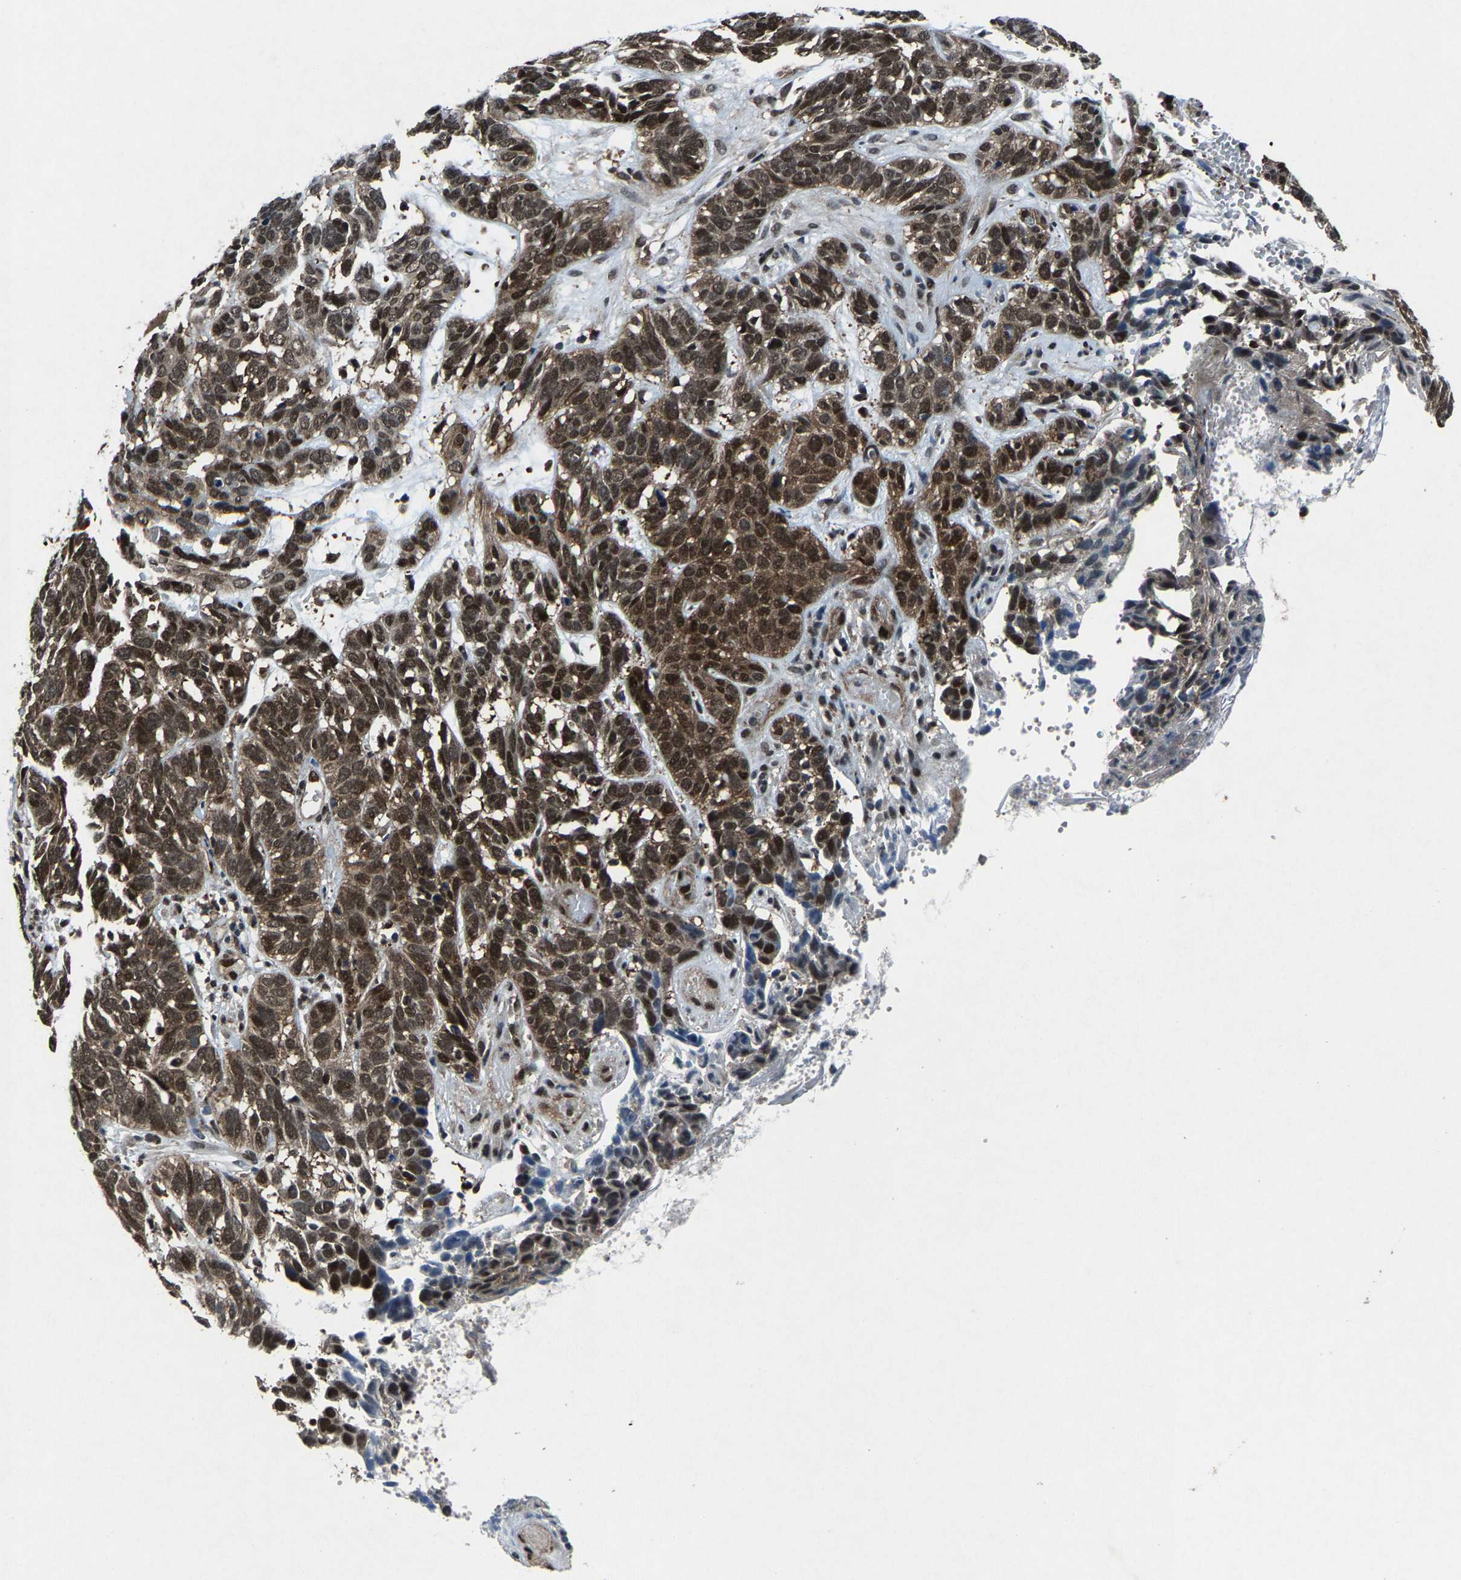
{"staining": {"intensity": "strong", "quantity": "25%-75%", "location": "cytoplasmic/membranous,nuclear"}, "tissue": "skin cancer", "cell_type": "Tumor cells", "image_type": "cancer", "snomed": [{"axis": "morphology", "description": "Basal cell carcinoma"}, {"axis": "topography", "description": "Skin"}], "caption": "A brown stain labels strong cytoplasmic/membranous and nuclear staining of a protein in human skin cancer tumor cells.", "gene": "ATXN3", "patient": {"sex": "male", "age": 87}}